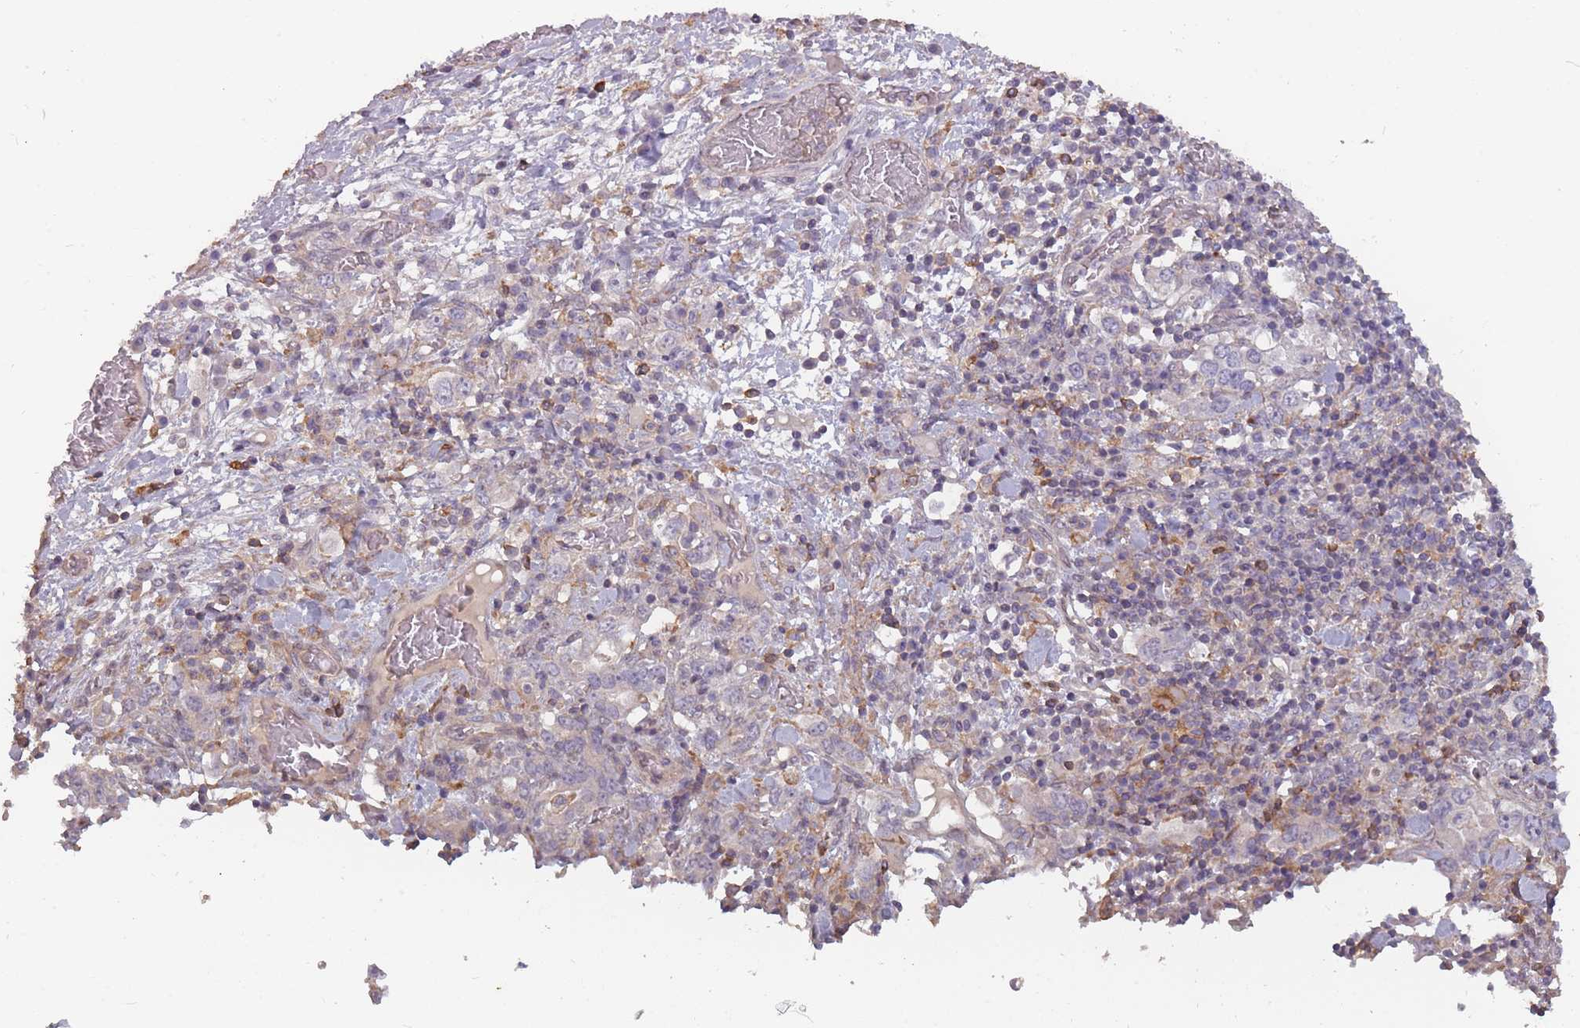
{"staining": {"intensity": "negative", "quantity": "none", "location": "none"}, "tissue": "stomach cancer", "cell_type": "Tumor cells", "image_type": "cancer", "snomed": [{"axis": "morphology", "description": "Adenocarcinoma, NOS"}, {"axis": "topography", "description": "Stomach, upper"}, {"axis": "topography", "description": "Stomach"}], "caption": "Tumor cells are negative for brown protein staining in adenocarcinoma (stomach).", "gene": "TET3", "patient": {"sex": "male", "age": 62}}